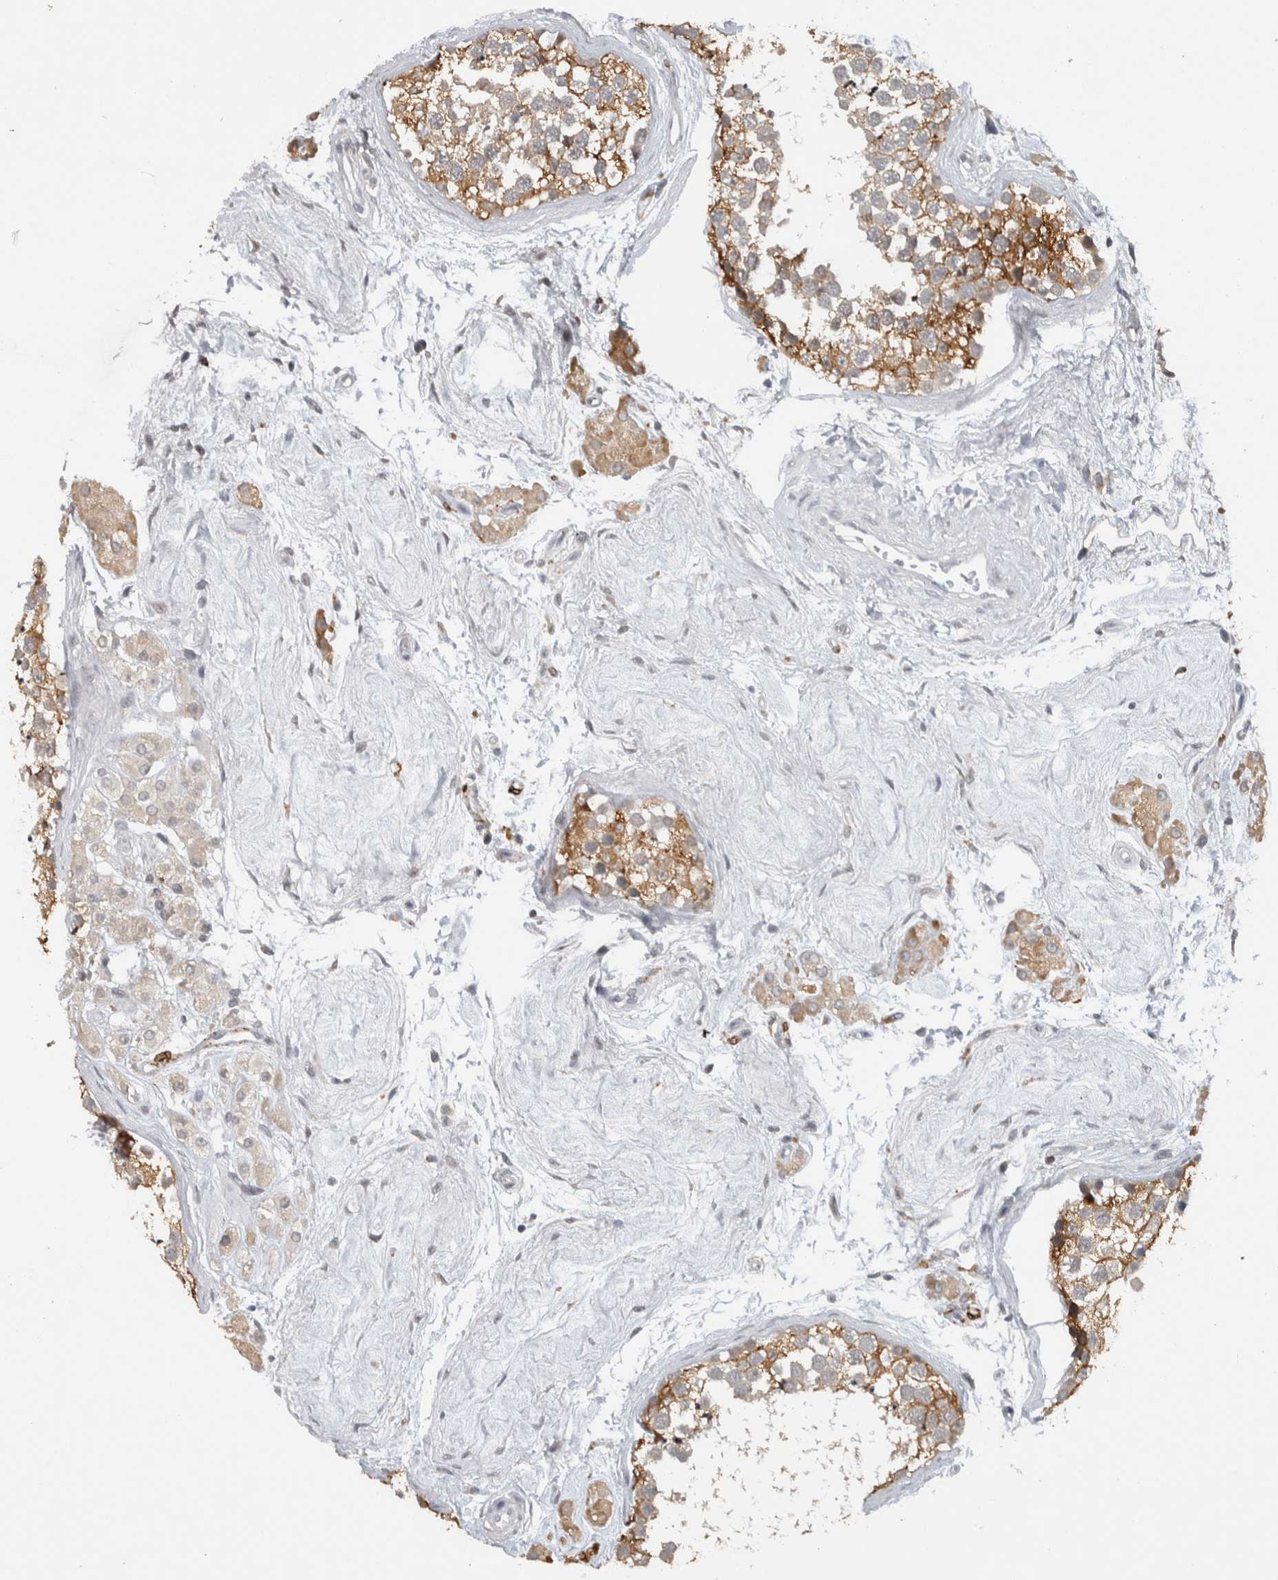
{"staining": {"intensity": "moderate", "quantity": ">75%", "location": "cytoplasmic/membranous"}, "tissue": "testis", "cell_type": "Cells in seminiferous ducts", "image_type": "normal", "snomed": [{"axis": "morphology", "description": "Normal tissue, NOS"}, {"axis": "topography", "description": "Testis"}], "caption": "Immunohistochemical staining of normal testis demonstrates >75% levels of moderate cytoplasmic/membranous protein positivity in approximately >75% of cells in seminiferous ducts. (brown staining indicates protein expression, while blue staining denotes nuclei).", "gene": "PRXL2A", "patient": {"sex": "male", "age": 56}}